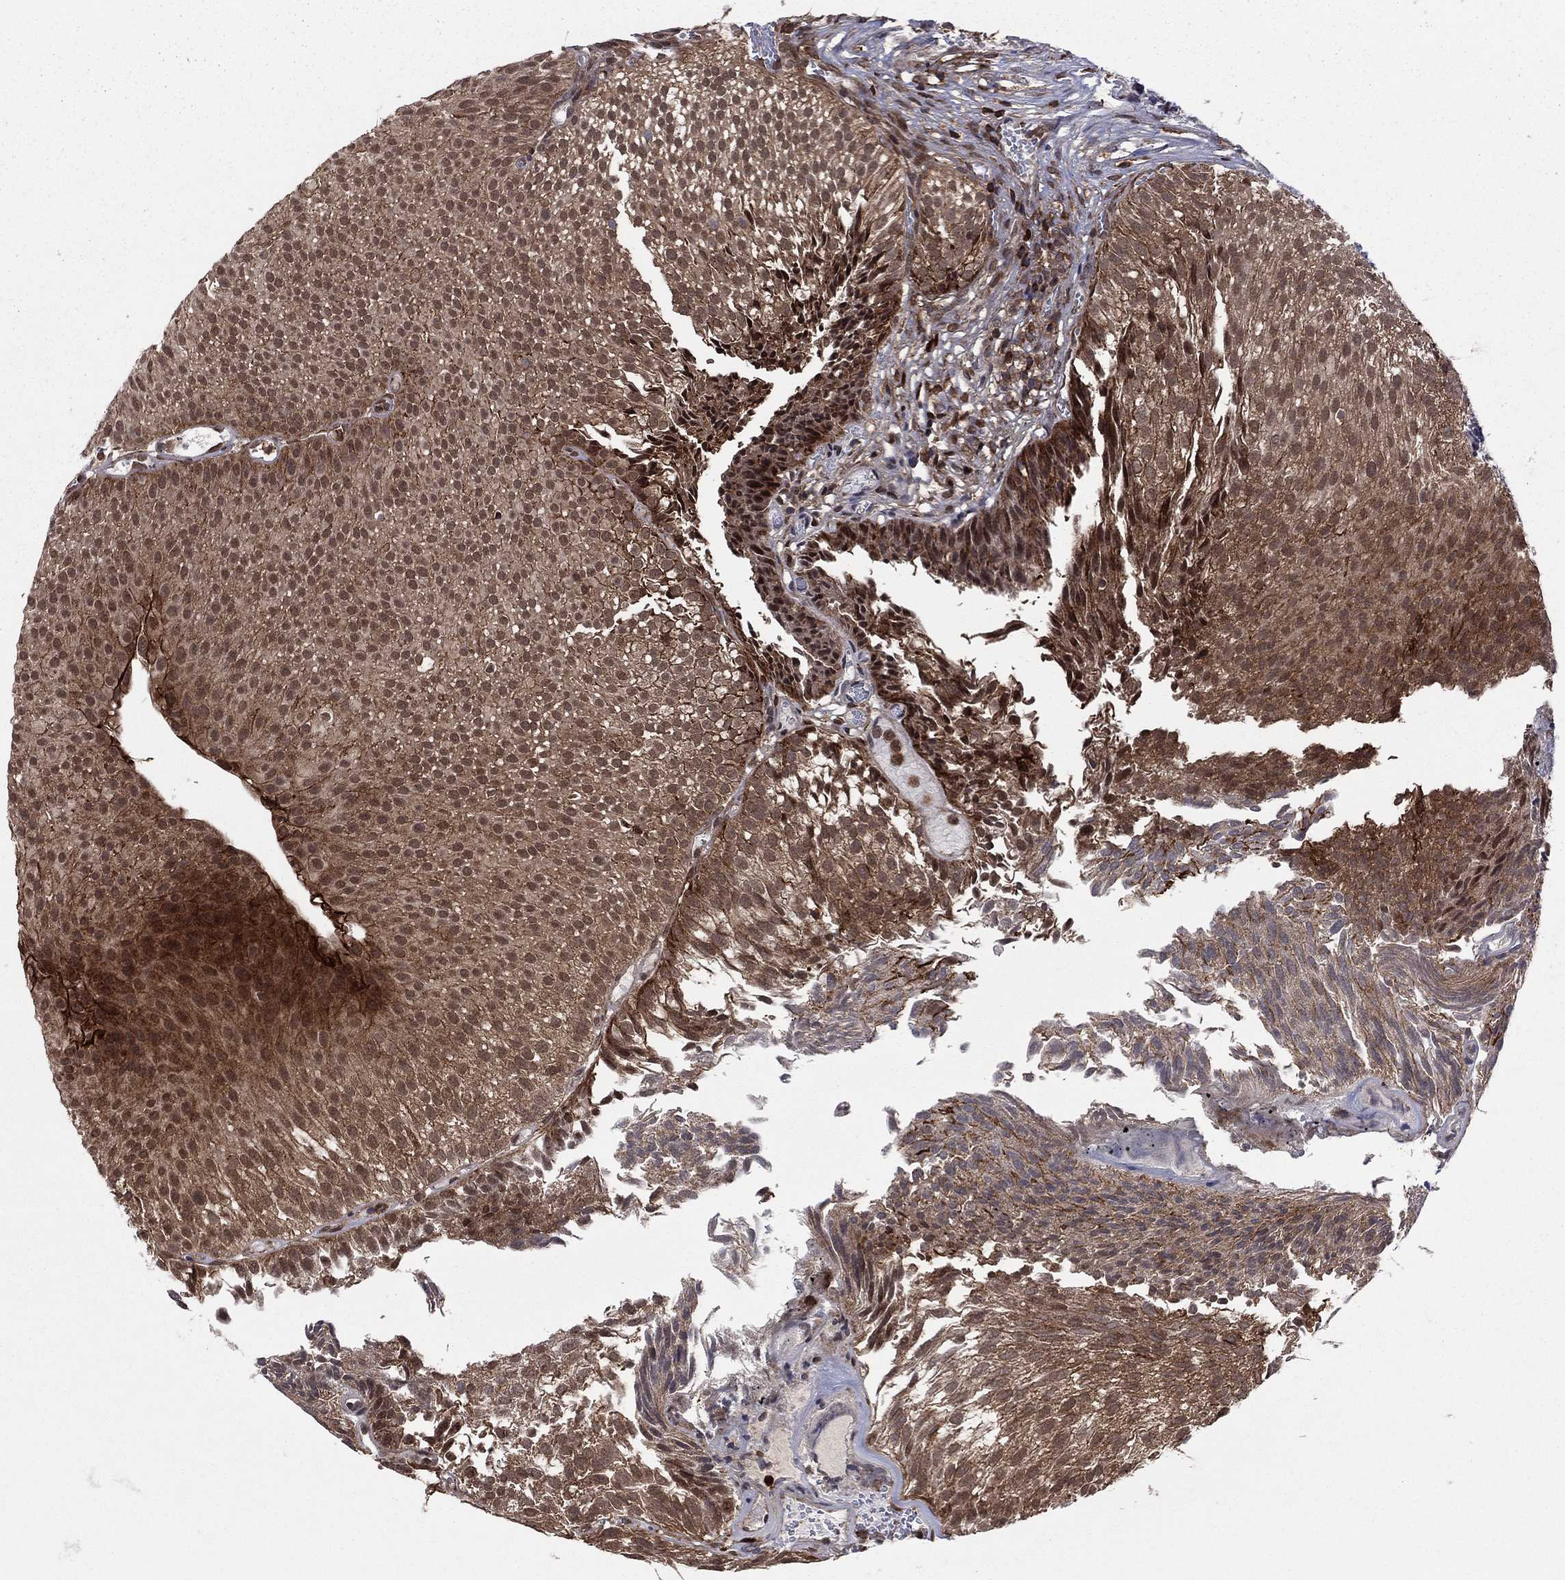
{"staining": {"intensity": "moderate", "quantity": "25%-75%", "location": "cytoplasmic/membranous,nuclear"}, "tissue": "urothelial cancer", "cell_type": "Tumor cells", "image_type": "cancer", "snomed": [{"axis": "morphology", "description": "Urothelial carcinoma, Low grade"}, {"axis": "topography", "description": "Urinary bladder"}], "caption": "Protein staining by IHC exhibits moderate cytoplasmic/membranous and nuclear positivity in approximately 25%-75% of tumor cells in urothelial cancer.", "gene": "SSX2IP", "patient": {"sex": "male", "age": 65}}